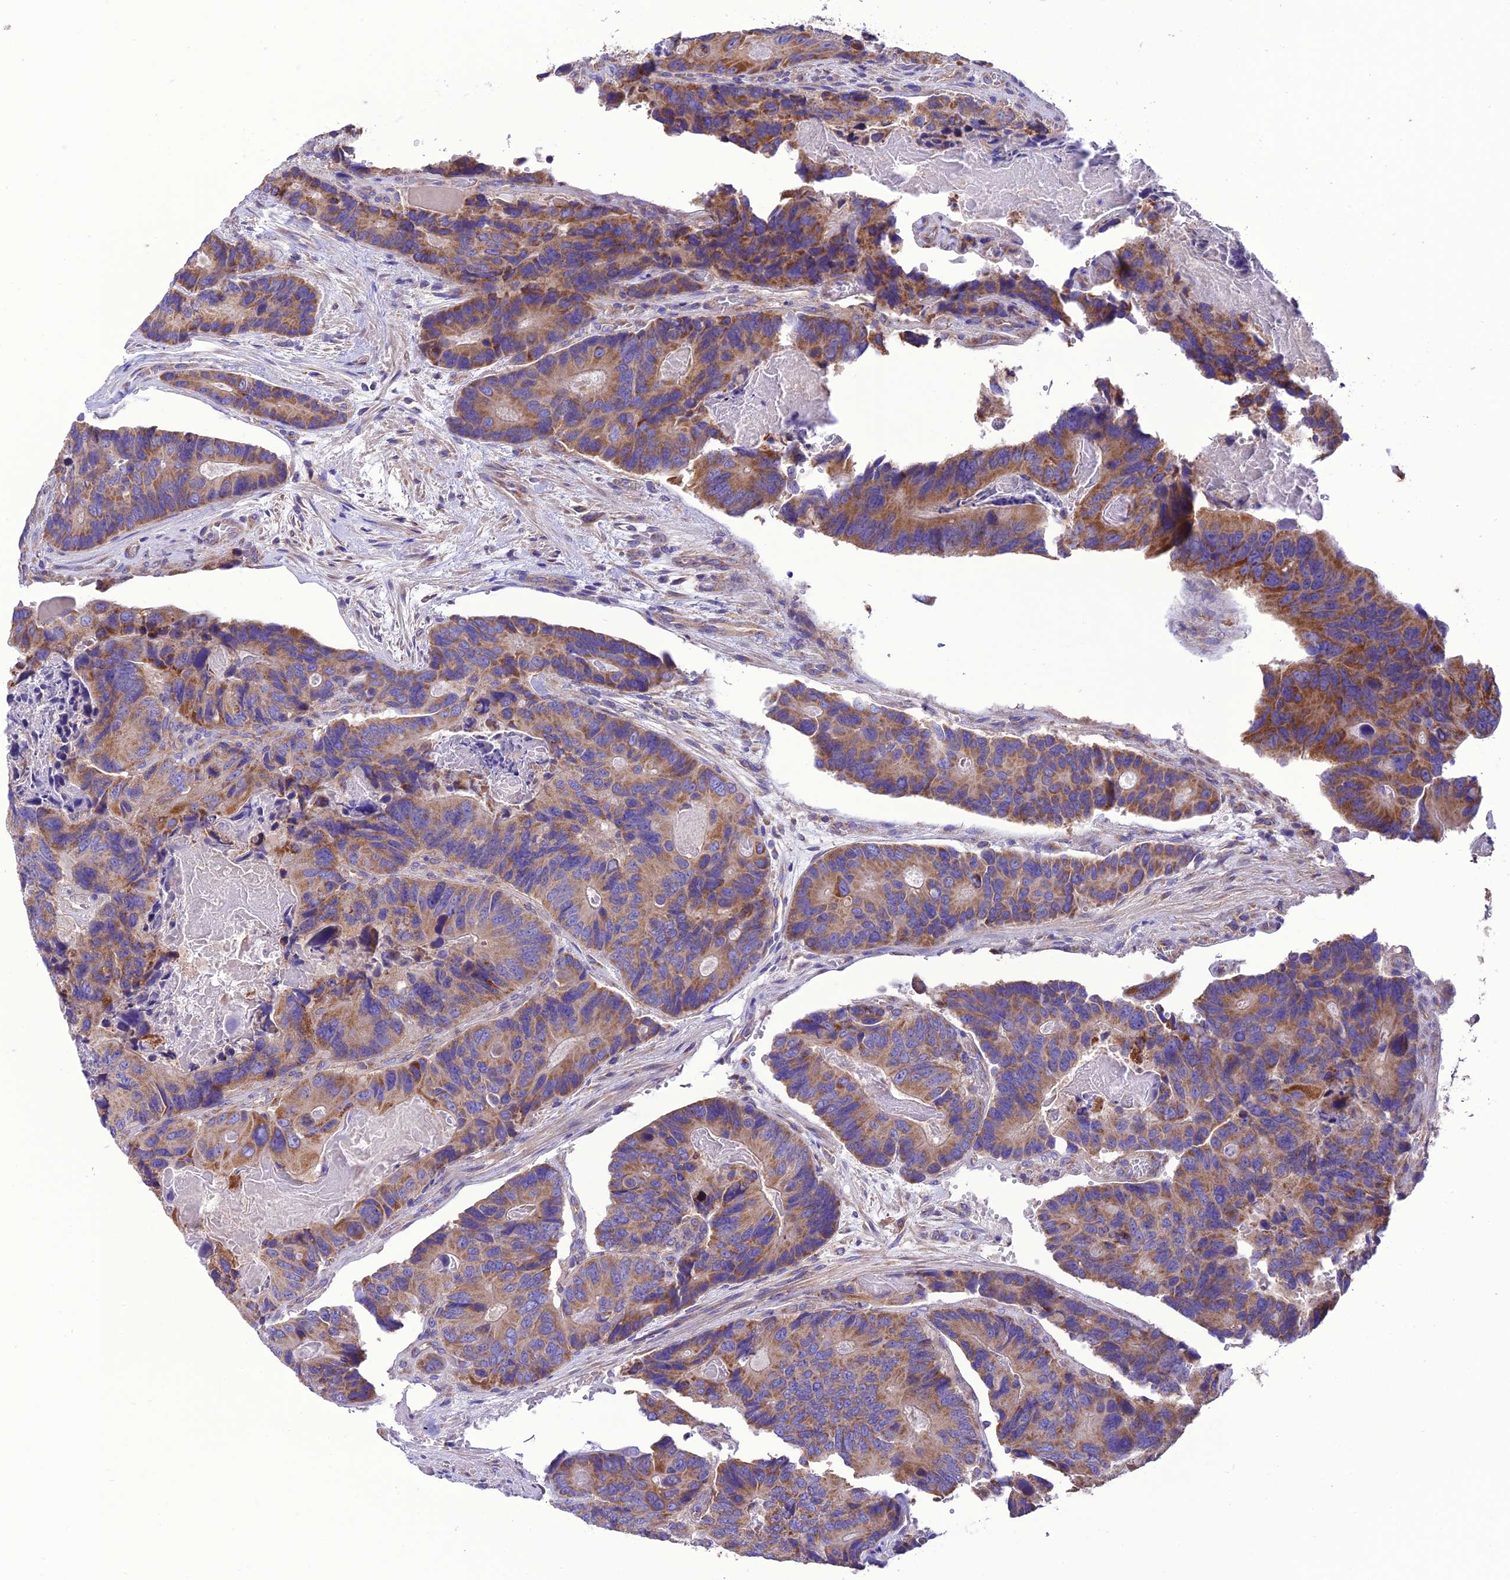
{"staining": {"intensity": "moderate", "quantity": "25%-75%", "location": "cytoplasmic/membranous"}, "tissue": "colorectal cancer", "cell_type": "Tumor cells", "image_type": "cancer", "snomed": [{"axis": "morphology", "description": "Adenocarcinoma, NOS"}, {"axis": "topography", "description": "Colon"}], "caption": "An image of human colorectal adenocarcinoma stained for a protein exhibits moderate cytoplasmic/membranous brown staining in tumor cells. (Stains: DAB (3,3'-diaminobenzidine) in brown, nuclei in blue, Microscopy: brightfield microscopy at high magnification).", "gene": "MAP3K12", "patient": {"sex": "male", "age": 84}}